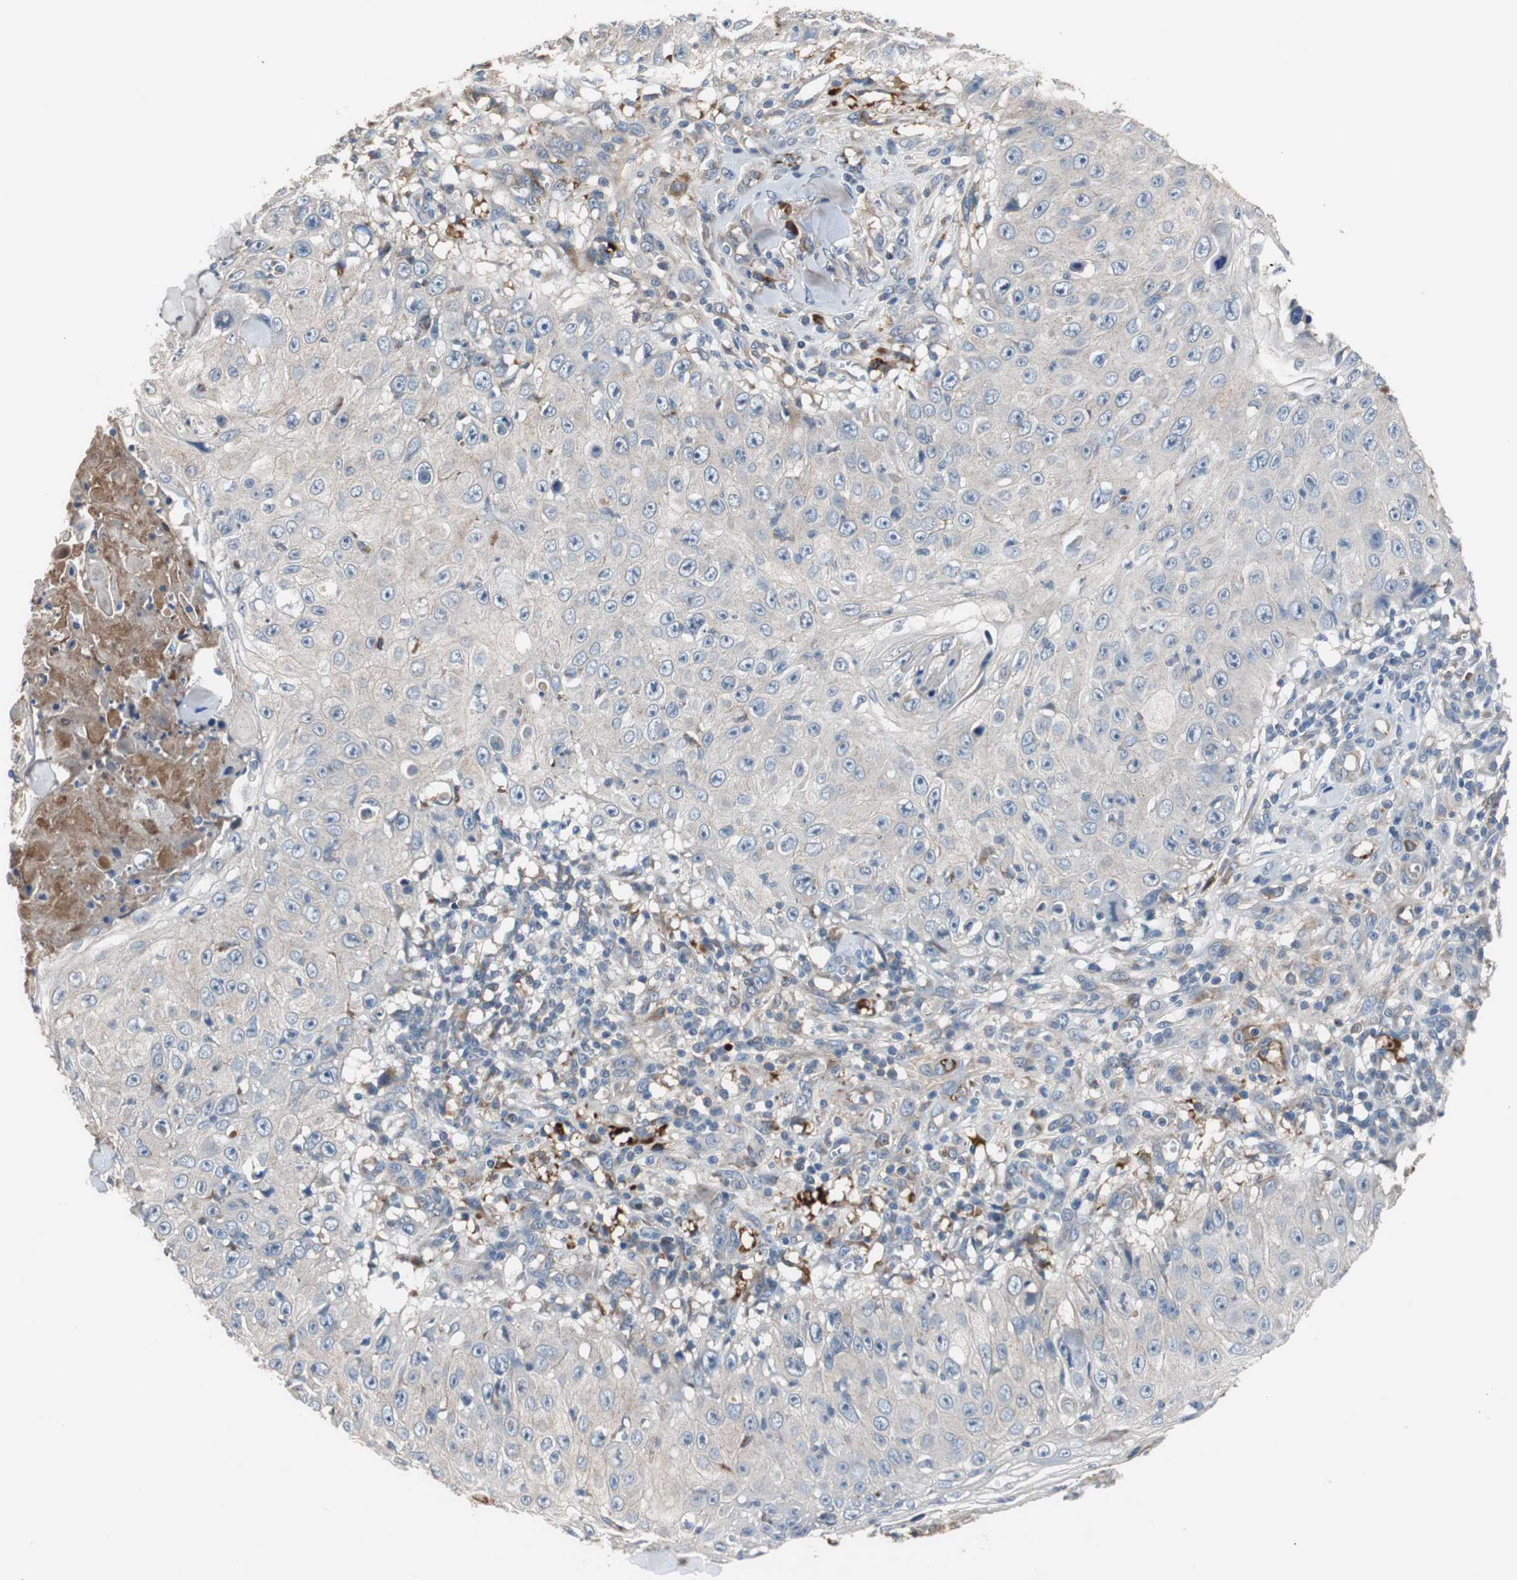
{"staining": {"intensity": "weak", "quantity": "<25%", "location": "cytoplasmic/membranous"}, "tissue": "skin cancer", "cell_type": "Tumor cells", "image_type": "cancer", "snomed": [{"axis": "morphology", "description": "Squamous cell carcinoma, NOS"}, {"axis": "topography", "description": "Skin"}], "caption": "Tumor cells show no significant positivity in skin squamous cell carcinoma.", "gene": "SORT1", "patient": {"sex": "male", "age": 86}}